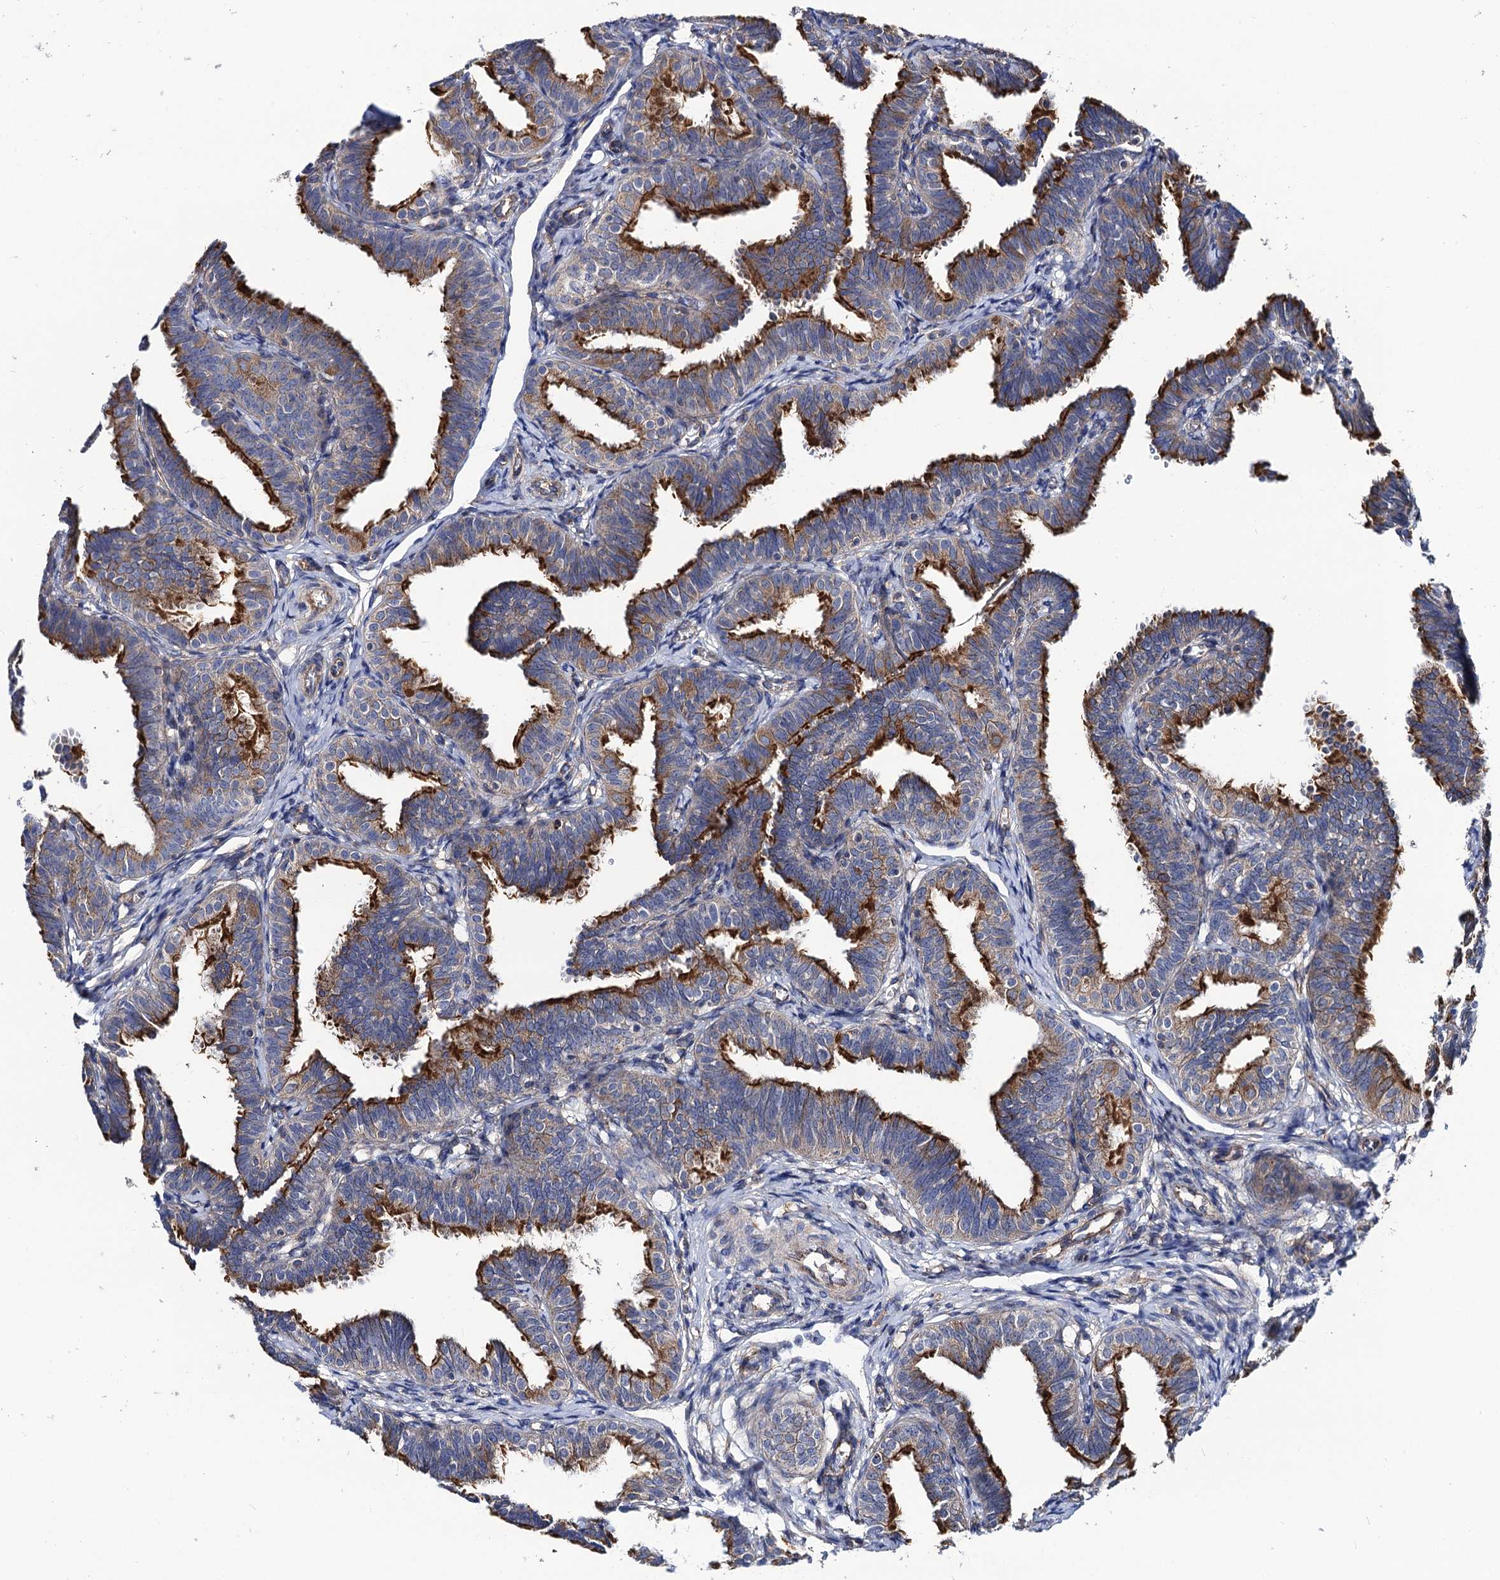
{"staining": {"intensity": "strong", "quantity": "25%-75%", "location": "cytoplasmic/membranous"}, "tissue": "fallopian tube", "cell_type": "Glandular cells", "image_type": "normal", "snomed": [{"axis": "morphology", "description": "Normal tissue, NOS"}, {"axis": "topography", "description": "Fallopian tube"}], "caption": "Immunohistochemistry image of unremarkable fallopian tube: fallopian tube stained using immunohistochemistry demonstrates high levels of strong protein expression localized specifically in the cytoplasmic/membranous of glandular cells, appearing as a cytoplasmic/membranous brown color.", "gene": "DYDC1", "patient": {"sex": "female", "age": 35}}